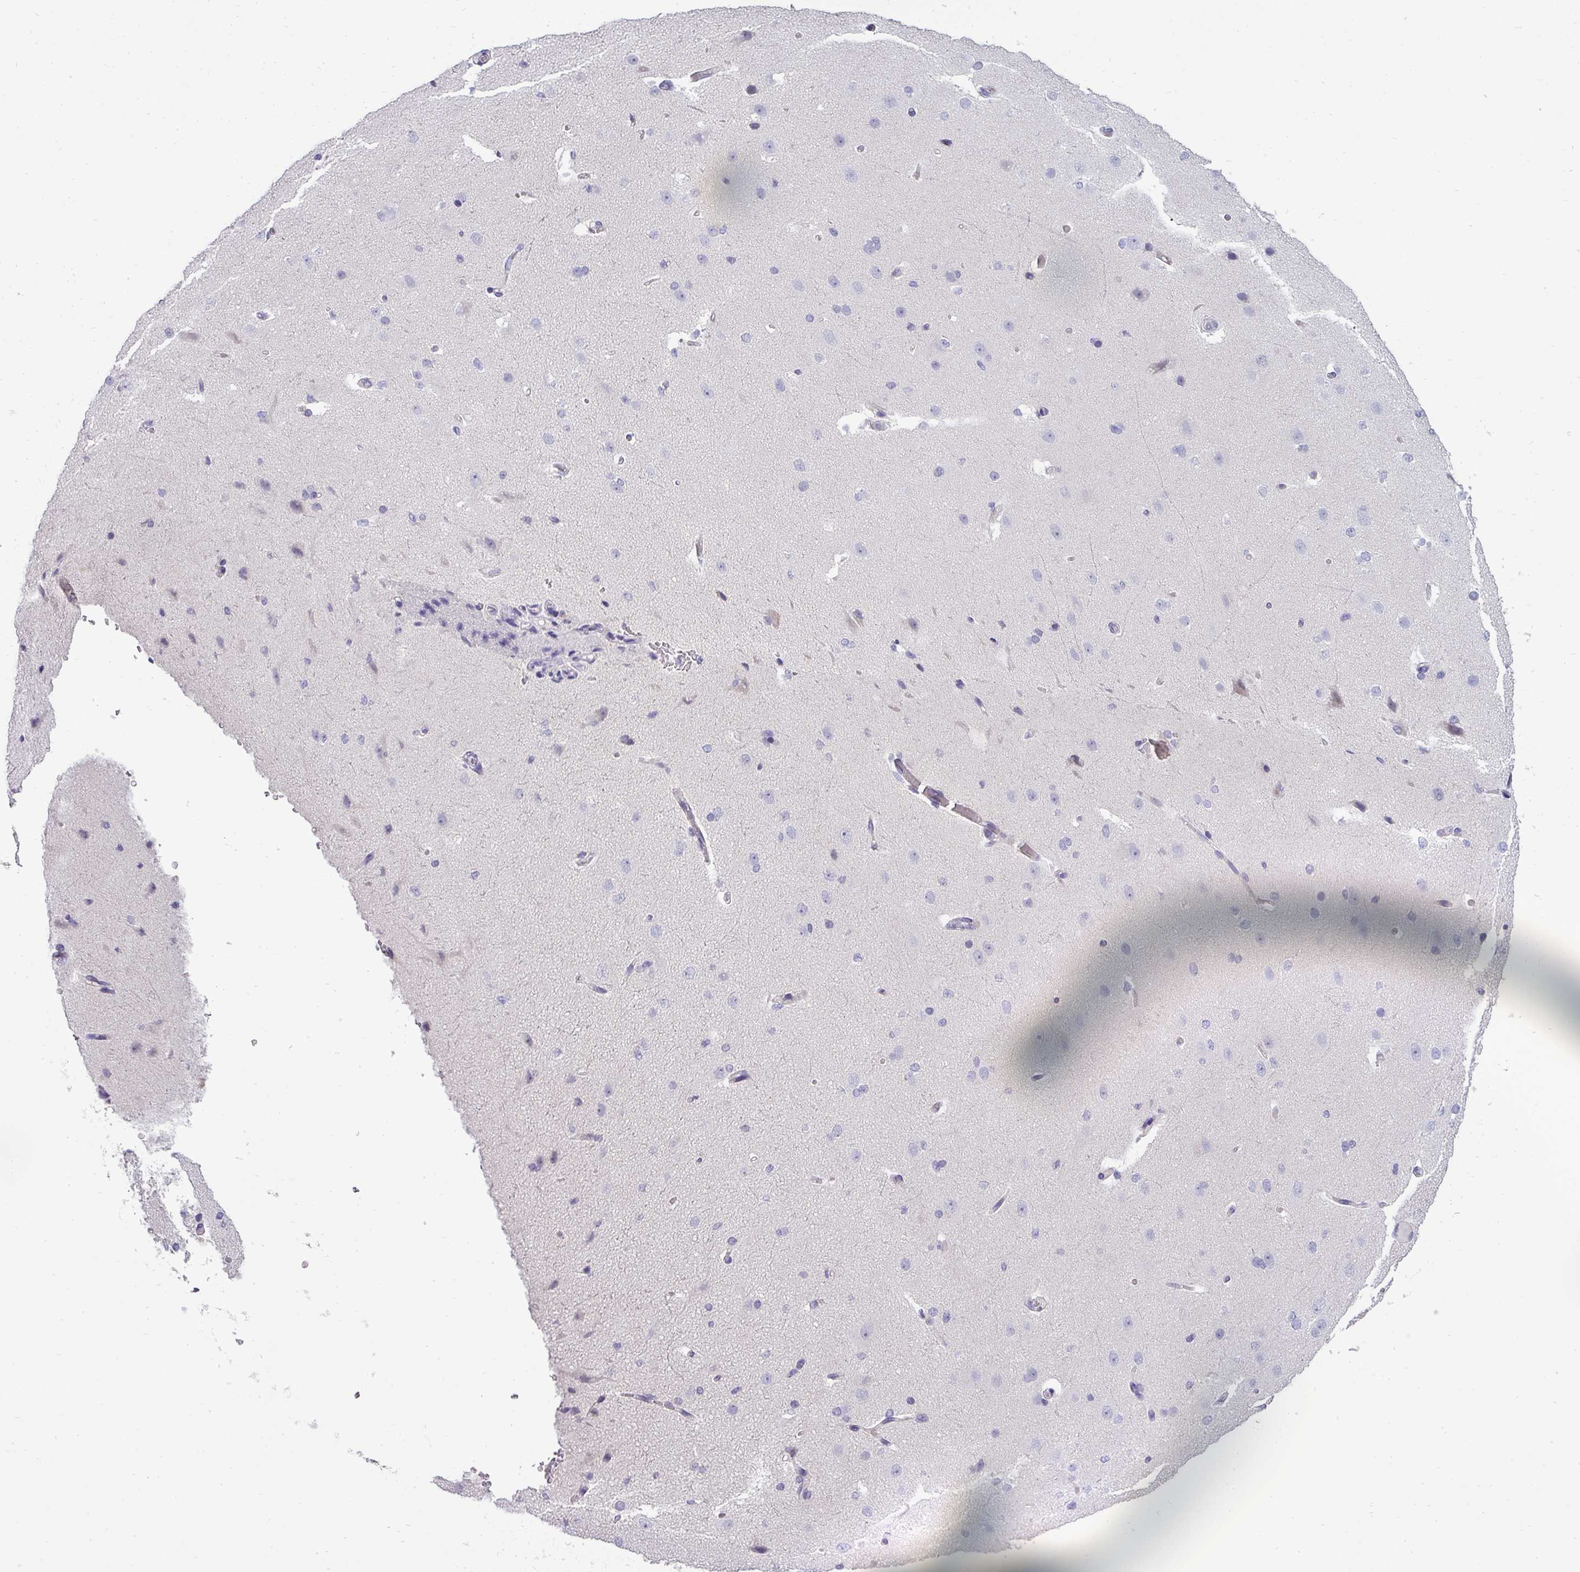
{"staining": {"intensity": "negative", "quantity": "none", "location": "none"}, "tissue": "cerebral cortex", "cell_type": "Endothelial cells", "image_type": "normal", "snomed": [{"axis": "morphology", "description": "Normal tissue, NOS"}, {"axis": "morphology", "description": "Inflammation, NOS"}, {"axis": "topography", "description": "Cerebral cortex"}], "caption": "Immunohistochemical staining of benign human cerebral cortex exhibits no significant expression in endothelial cells.", "gene": "ASXL3", "patient": {"sex": "male", "age": 6}}